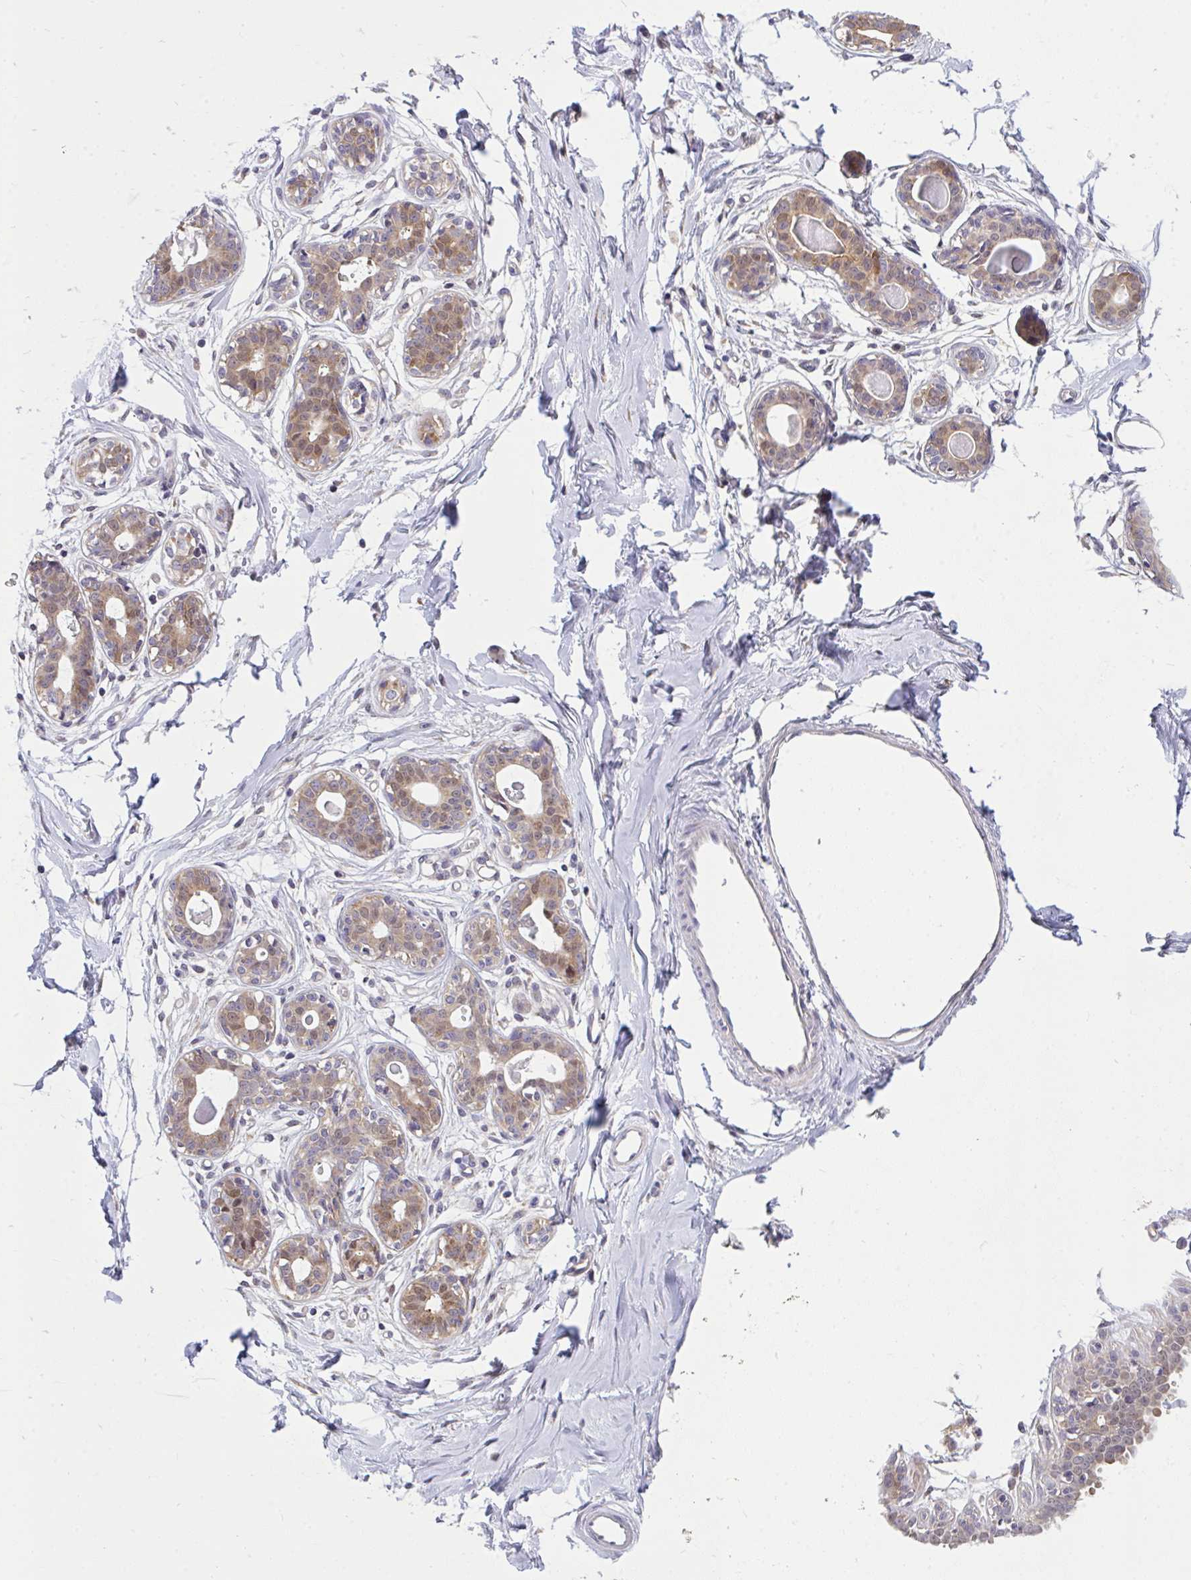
{"staining": {"intensity": "negative", "quantity": "none", "location": "none"}, "tissue": "breast", "cell_type": "Adipocytes", "image_type": "normal", "snomed": [{"axis": "morphology", "description": "Normal tissue, NOS"}, {"axis": "topography", "description": "Breast"}], "caption": "The IHC micrograph has no significant staining in adipocytes of breast. Brightfield microscopy of IHC stained with DAB (brown) and hematoxylin (blue), captured at high magnification.", "gene": "C19orf54", "patient": {"sex": "female", "age": 45}}